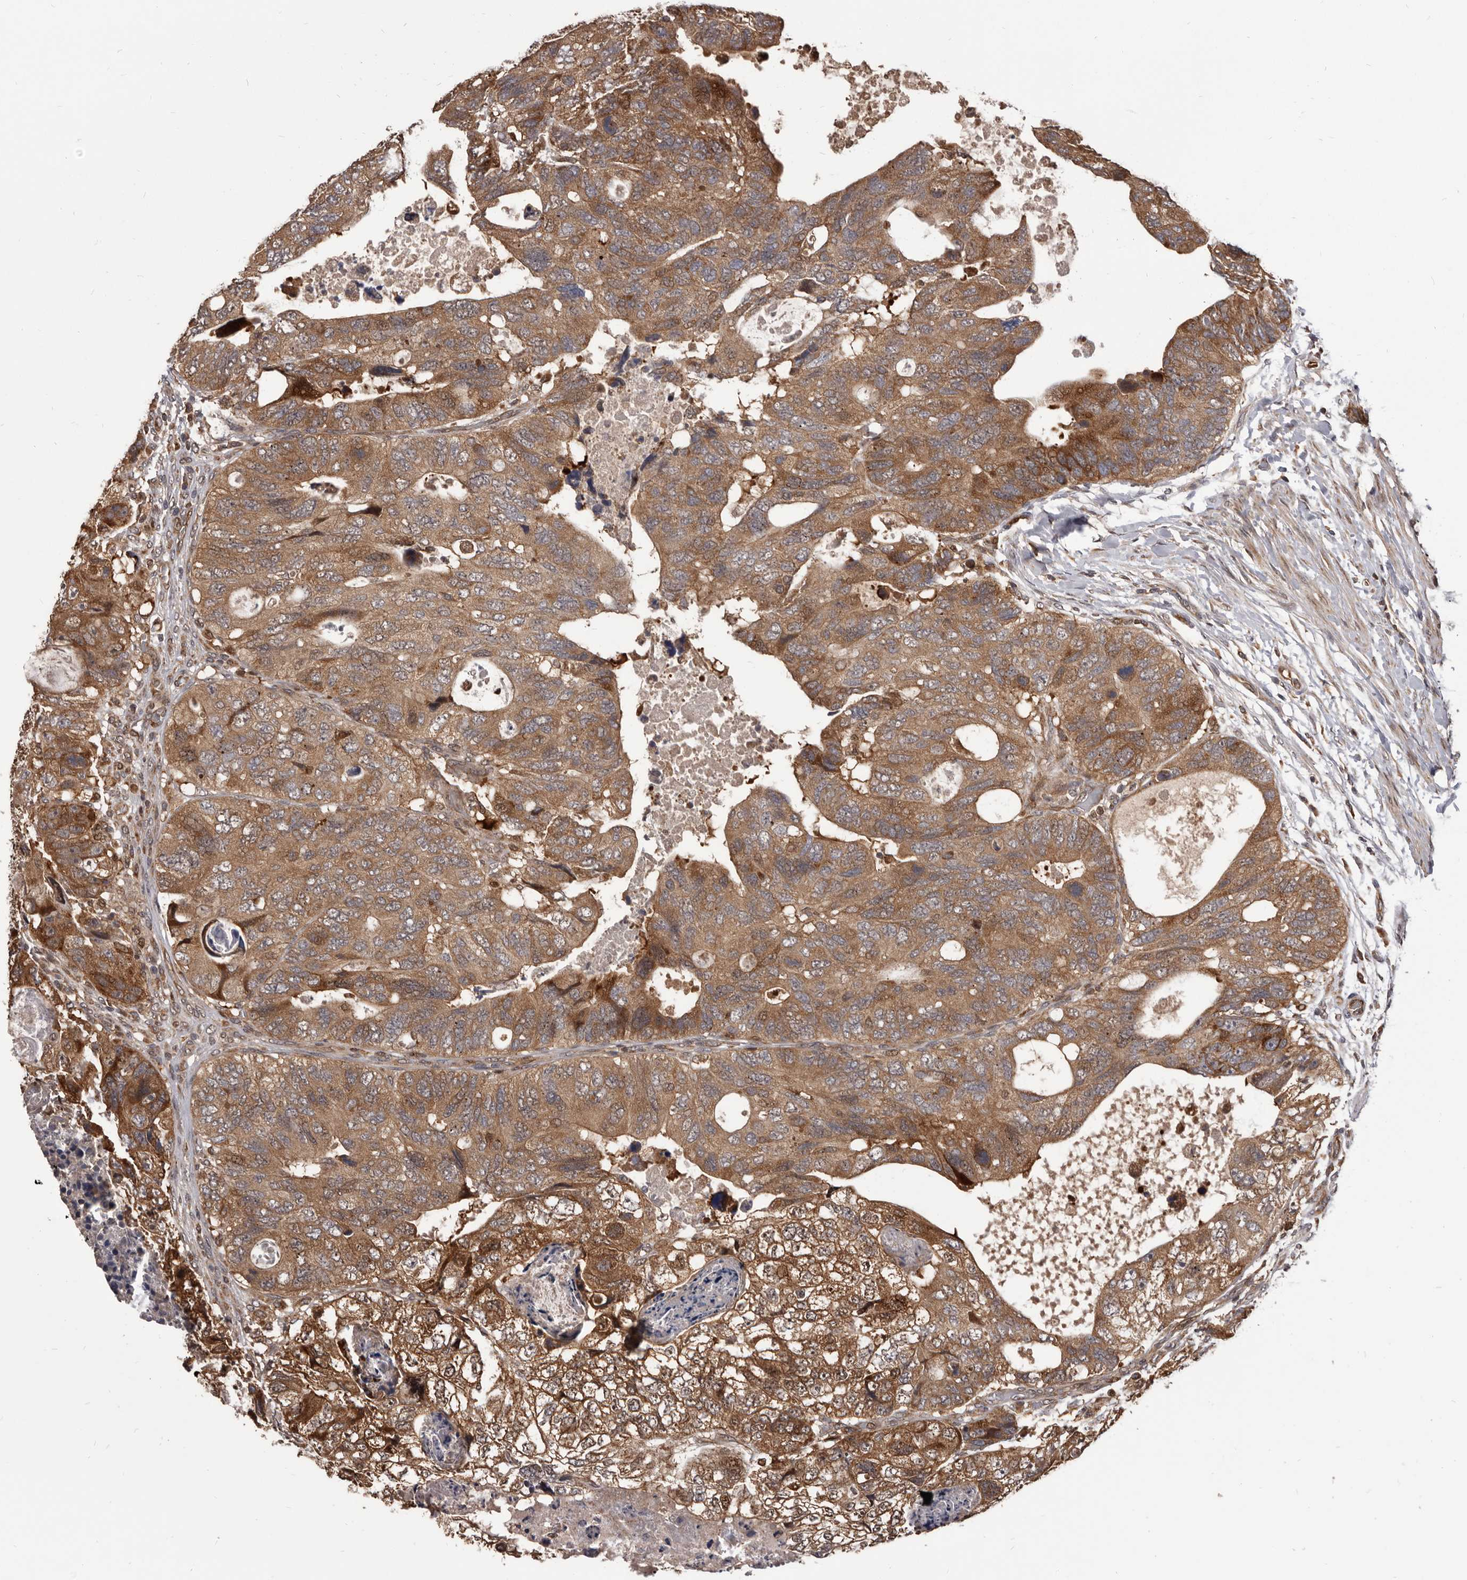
{"staining": {"intensity": "moderate", "quantity": ">75%", "location": "cytoplasmic/membranous,nuclear"}, "tissue": "colorectal cancer", "cell_type": "Tumor cells", "image_type": "cancer", "snomed": [{"axis": "morphology", "description": "Adenocarcinoma, NOS"}, {"axis": "topography", "description": "Rectum"}], "caption": "Moderate cytoplasmic/membranous and nuclear staining is identified in approximately >75% of tumor cells in colorectal adenocarcinoma. (Brightfield microscopy of DAB IHC at high magnification).", "gene": "MAP3K14", "patient": {"sex": "male", "age": 59}}